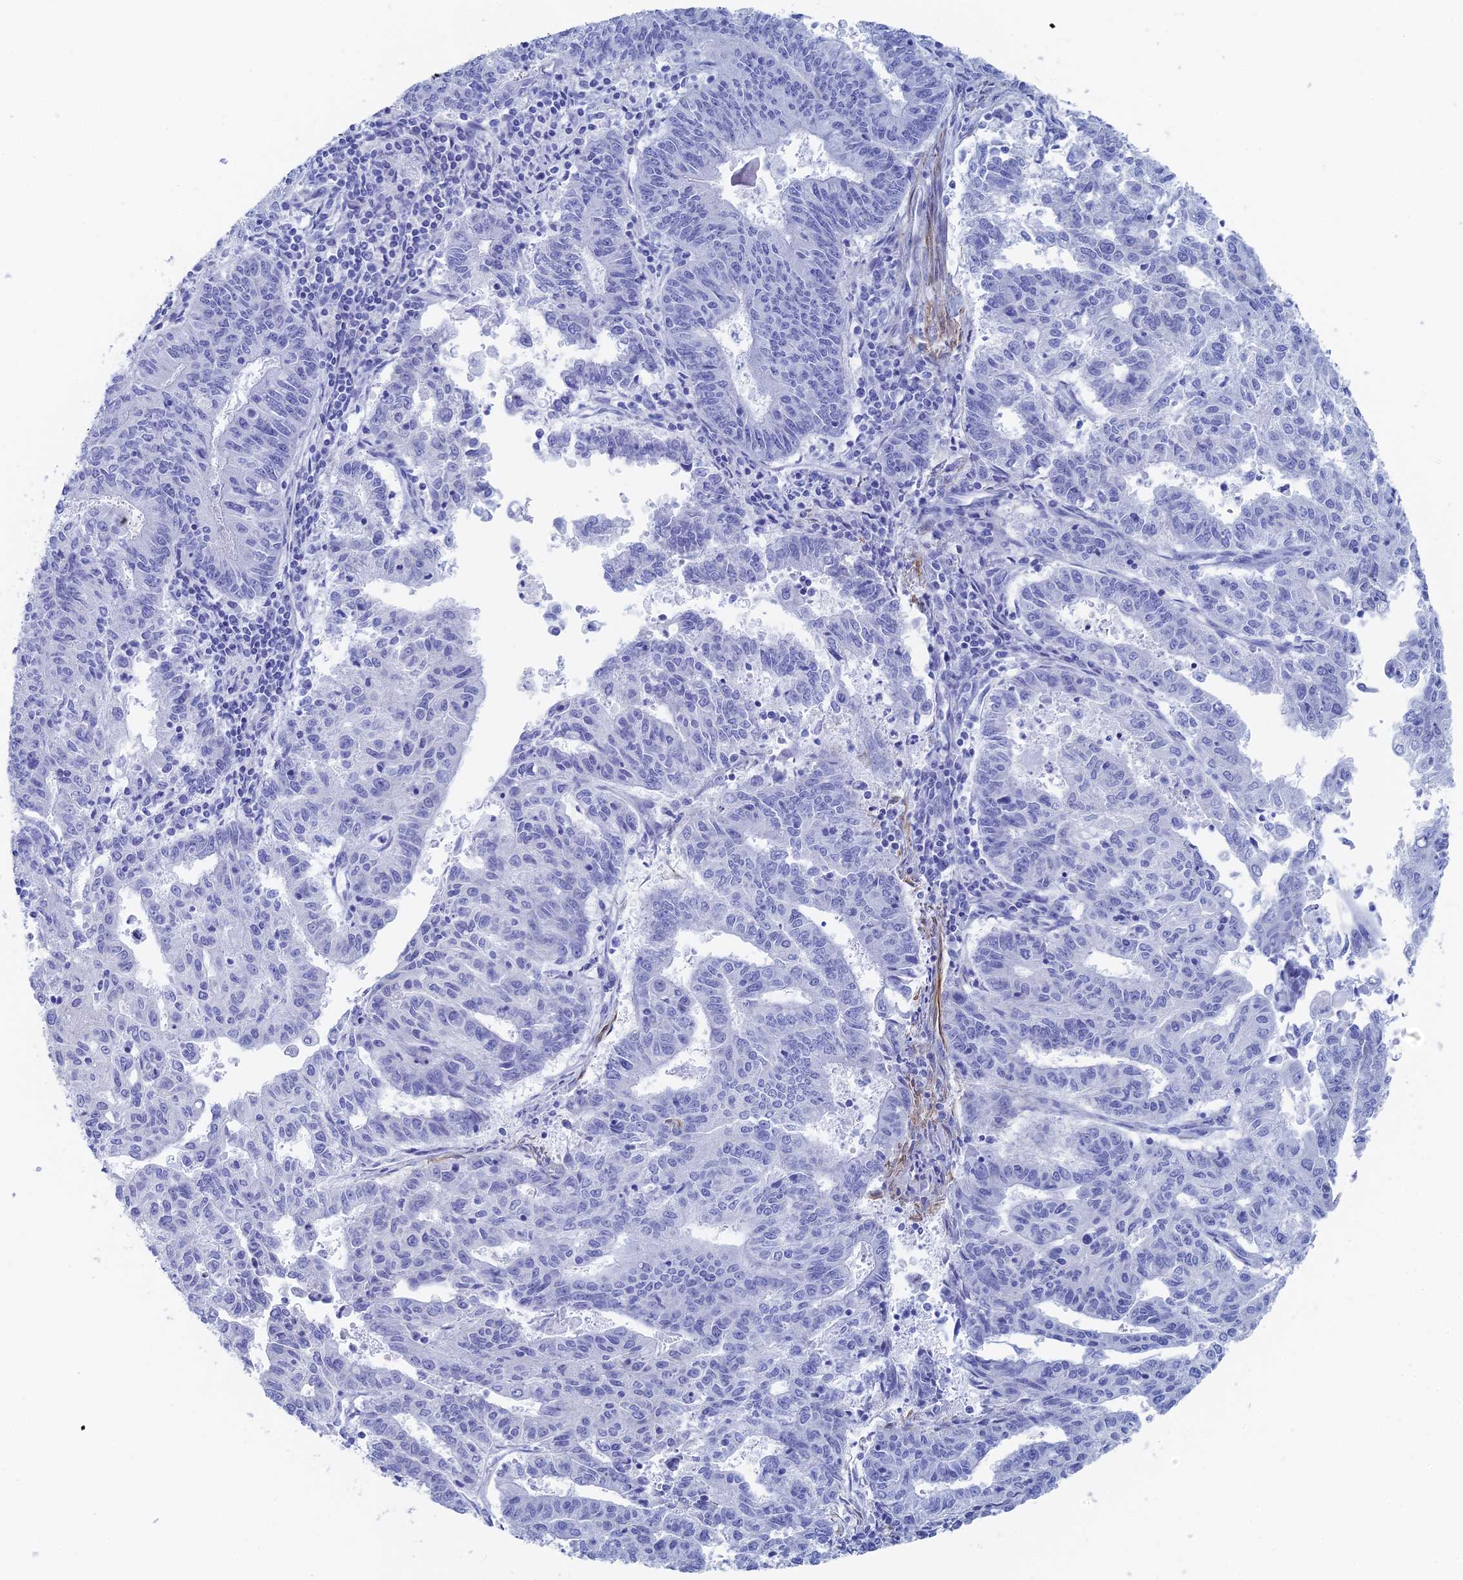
{"staining": {"intensity": "negative", "quantity": "none", "location": "none"}, "tissue": "endometrial cancer", "cell_type": "Tumor cells", "image_type": "cancer", "snomed": [{"axis": "morphology", "description": "Adenocarcinoma, NOS"}, {"axis": "topography", "description": "Endometrium"}], "caption": "Human endometrial adenocarcinoma stained for a protein using immunohistochemistry shows no staining in tumor cells.", "gene": "KCNK18", "patient": {"sex": "female", "age": 59}}